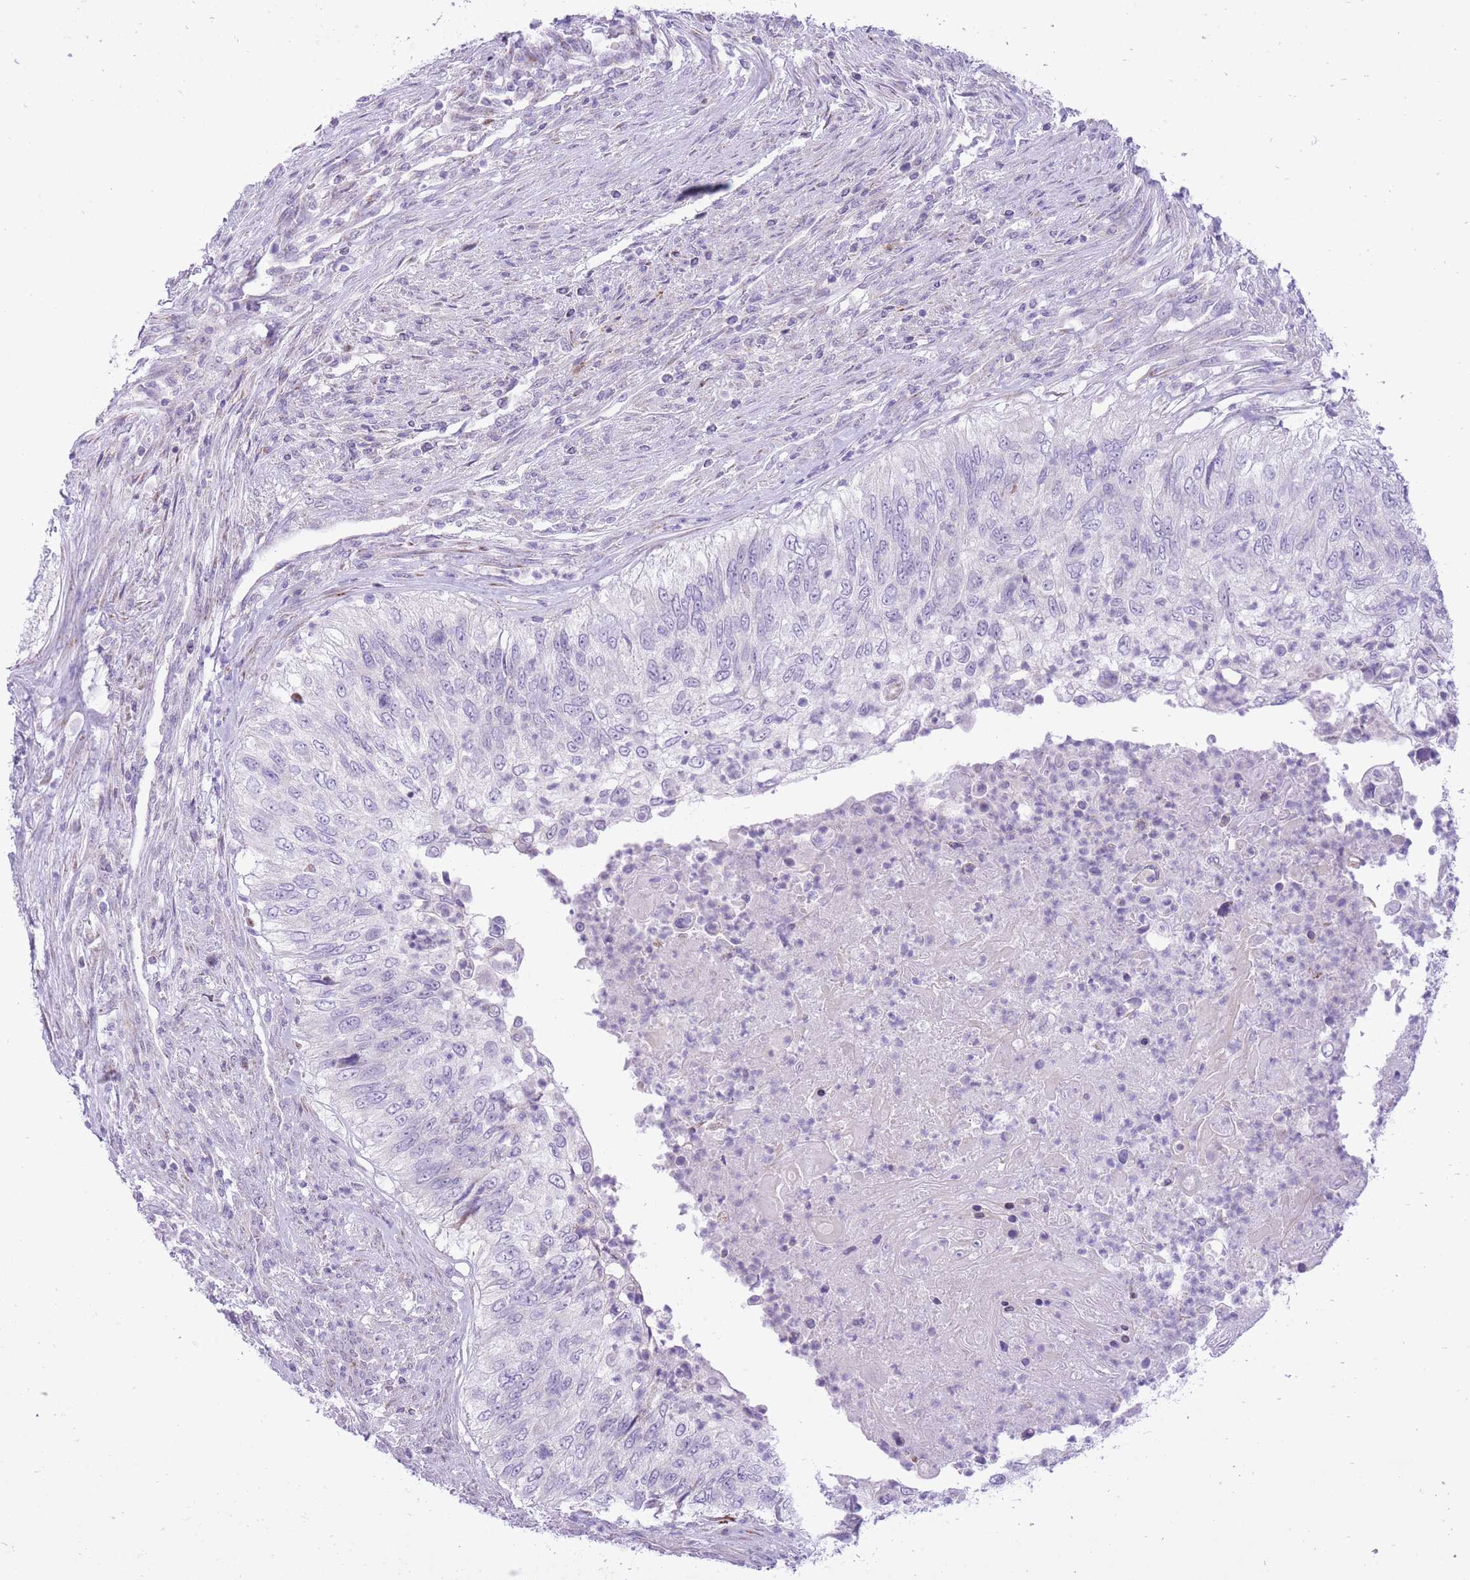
{"staining": {"intensity": "negative", "quantity": "none", "location": "none"}, "tissue": "urothelial cancer", "cell_type": "Tumor cells", "image_type": "cancer", "snomed": [{"axis": "morphology", "description": "Urothelial carcinoma, High grade"}, {"axis": "topography", "description": "Urinary bladder"}], "caption": "IHC image of urothelial cancer stained for a protein (brown), which demonstrates no expression in tumor cells.", "gene": "DENND2D", "patient": {"sex": "female", "age": 60}}